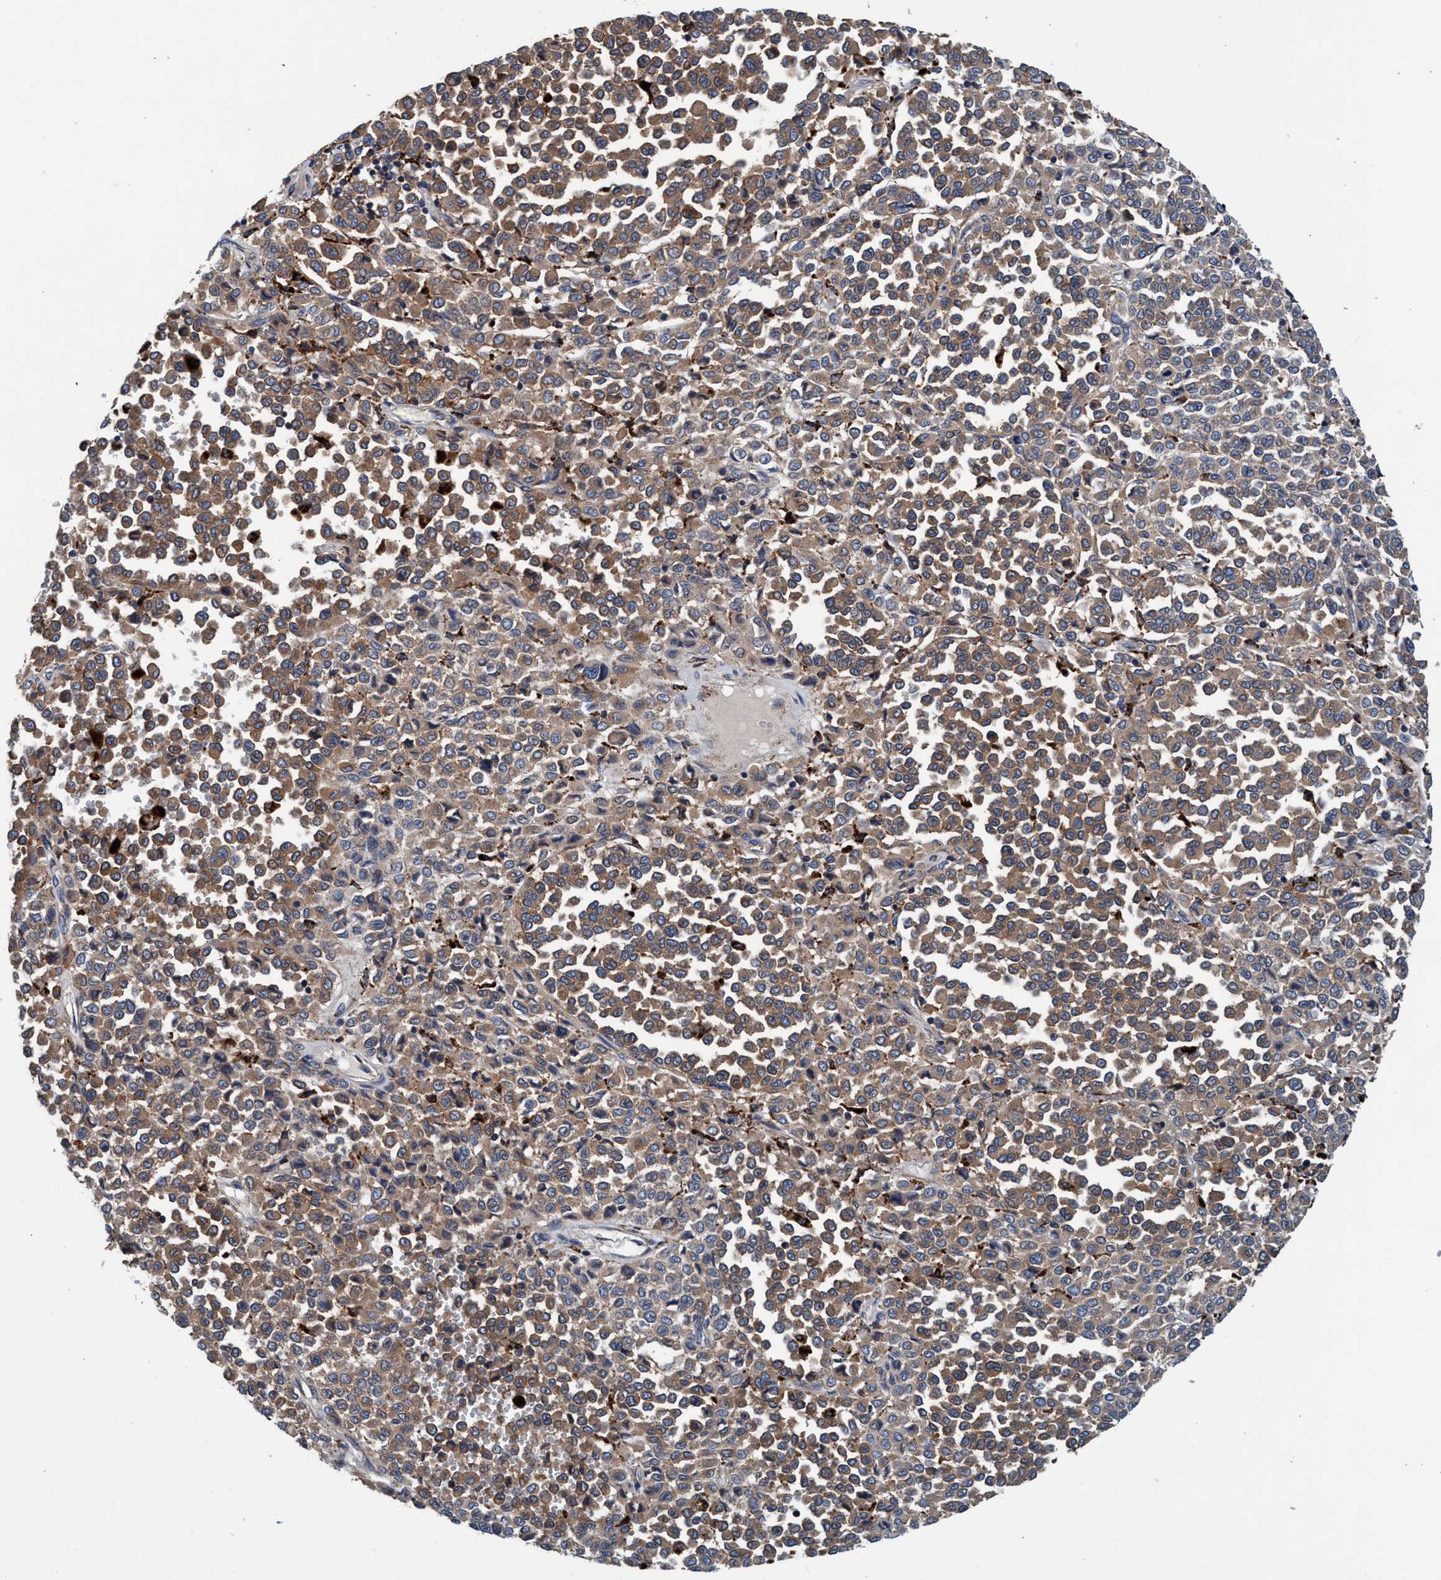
{"staining": {"intensity": "moderate", "quantity": ">75%", "location": "cytoplasmic/membranous"}, "tissue": "melanoma", "cell_type": "Tumor cells", "image_type": "cancer", "snomed": [{"axis": "morphology", "description": "Malignant melanoma, Metastatic site"}, {"axis": "topography", "description": "Pancreas"}], "caption": "This micrograph exhibits malignant melanoma (metastatic site) stained with immunohistochemistry (IHC) to label a protein in brown. The cytoplasmic/membranous of tumor cells show moderate positivity for the protein. Nuclei are counter-stained blue.", "gene": "ENDOG", "patient": {"sex": "female", "age": 30}}